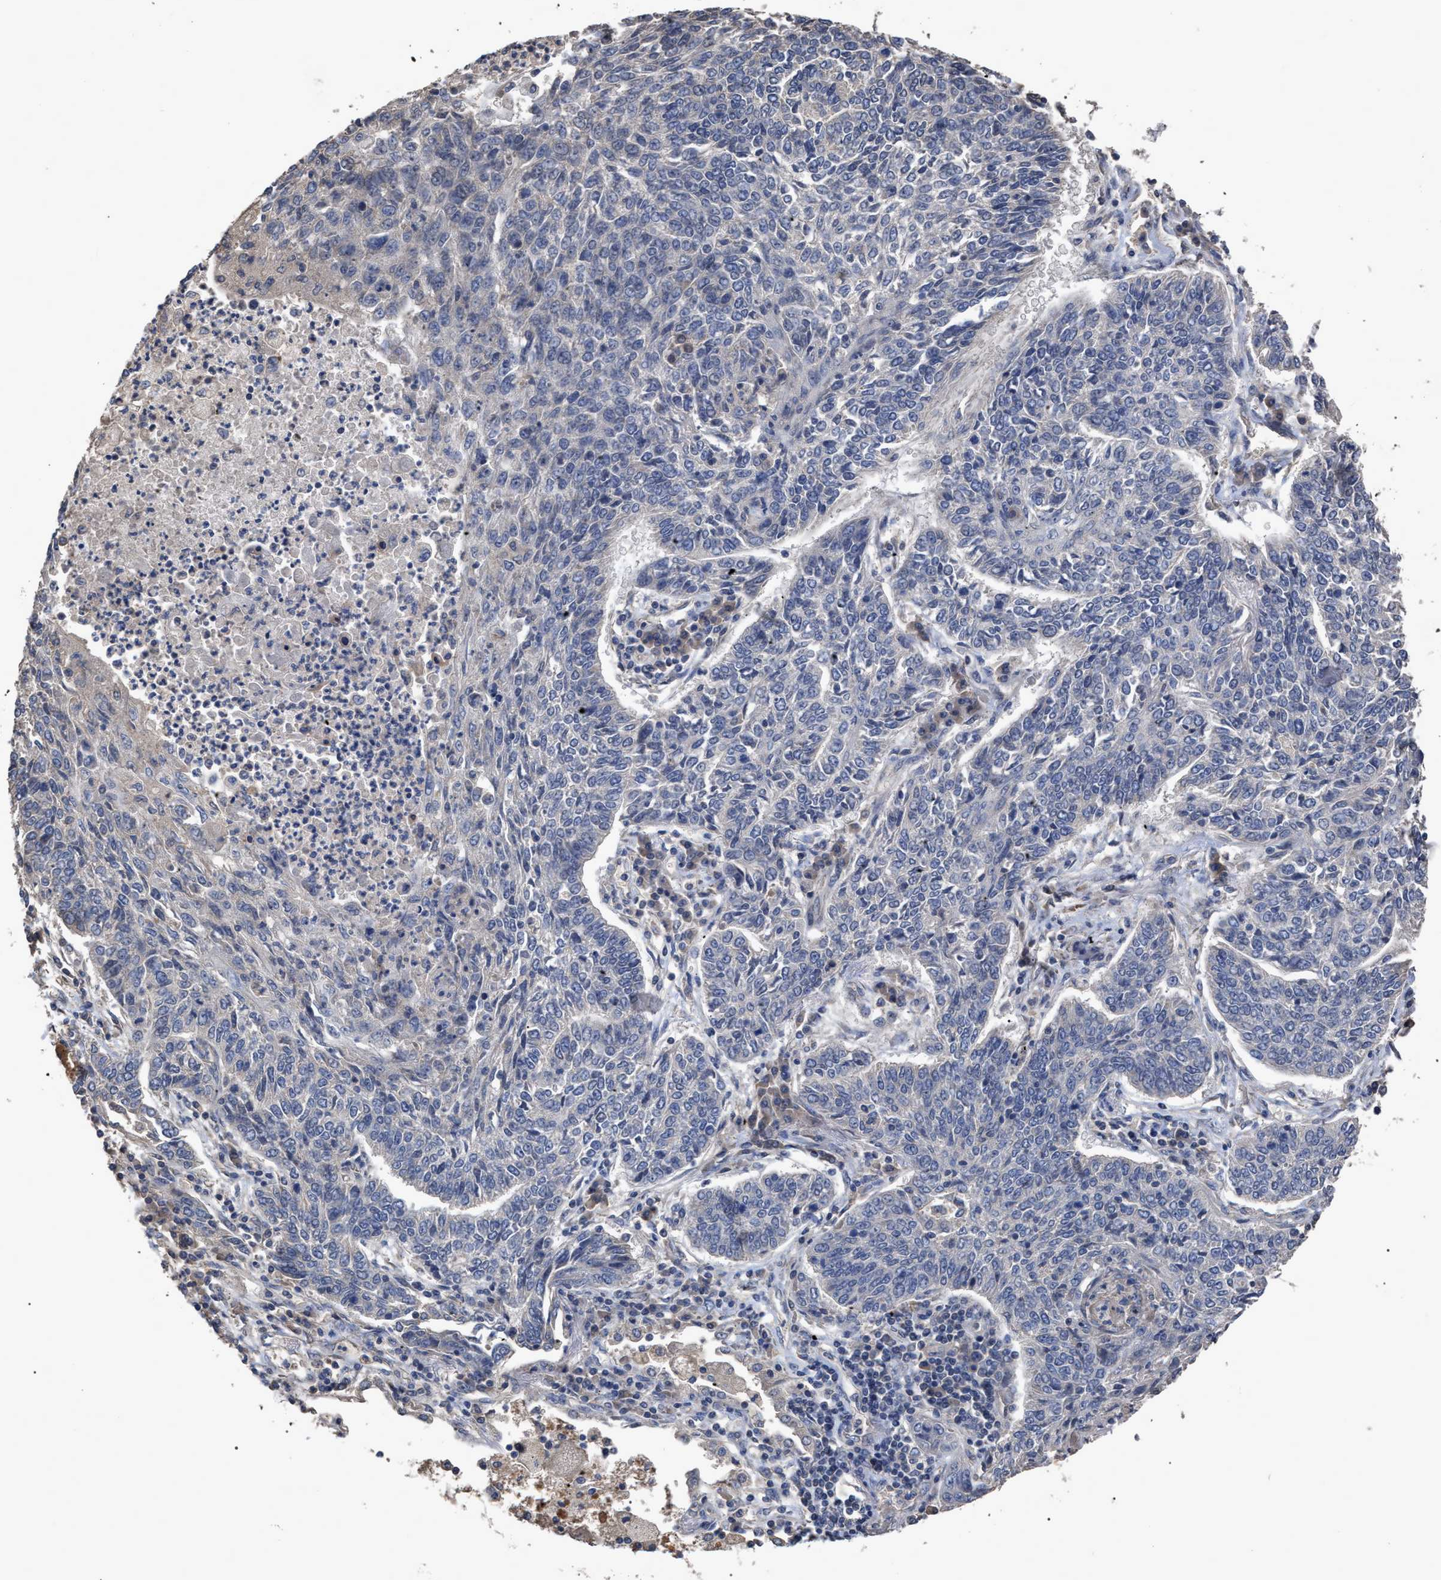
{"staining": {"intensity": "negative", "quantity": "none", "location": "none"}, "tissue": "lung cancer", "cell_type": "Tumor cells", "image_type": "cancer", "snomed": [{"axis": "morphology", "description": "Normal tissue, NOS"}, {"axis": "morphology", "description": "Squamous cell carcinoma, NOS"}, {"axis": "topography", "description": "Cartilage tissue"}, {"axis": "topography", "description": "Bronchus"}, {"axis": "topography", "description": "Lung"}], "caption": "Lung cancer was stained to show a protein in brown. There is no significant positivity in tumor cells.", "gene": "BTN2A1", "patient": {"sex": "female", "age": 49}}